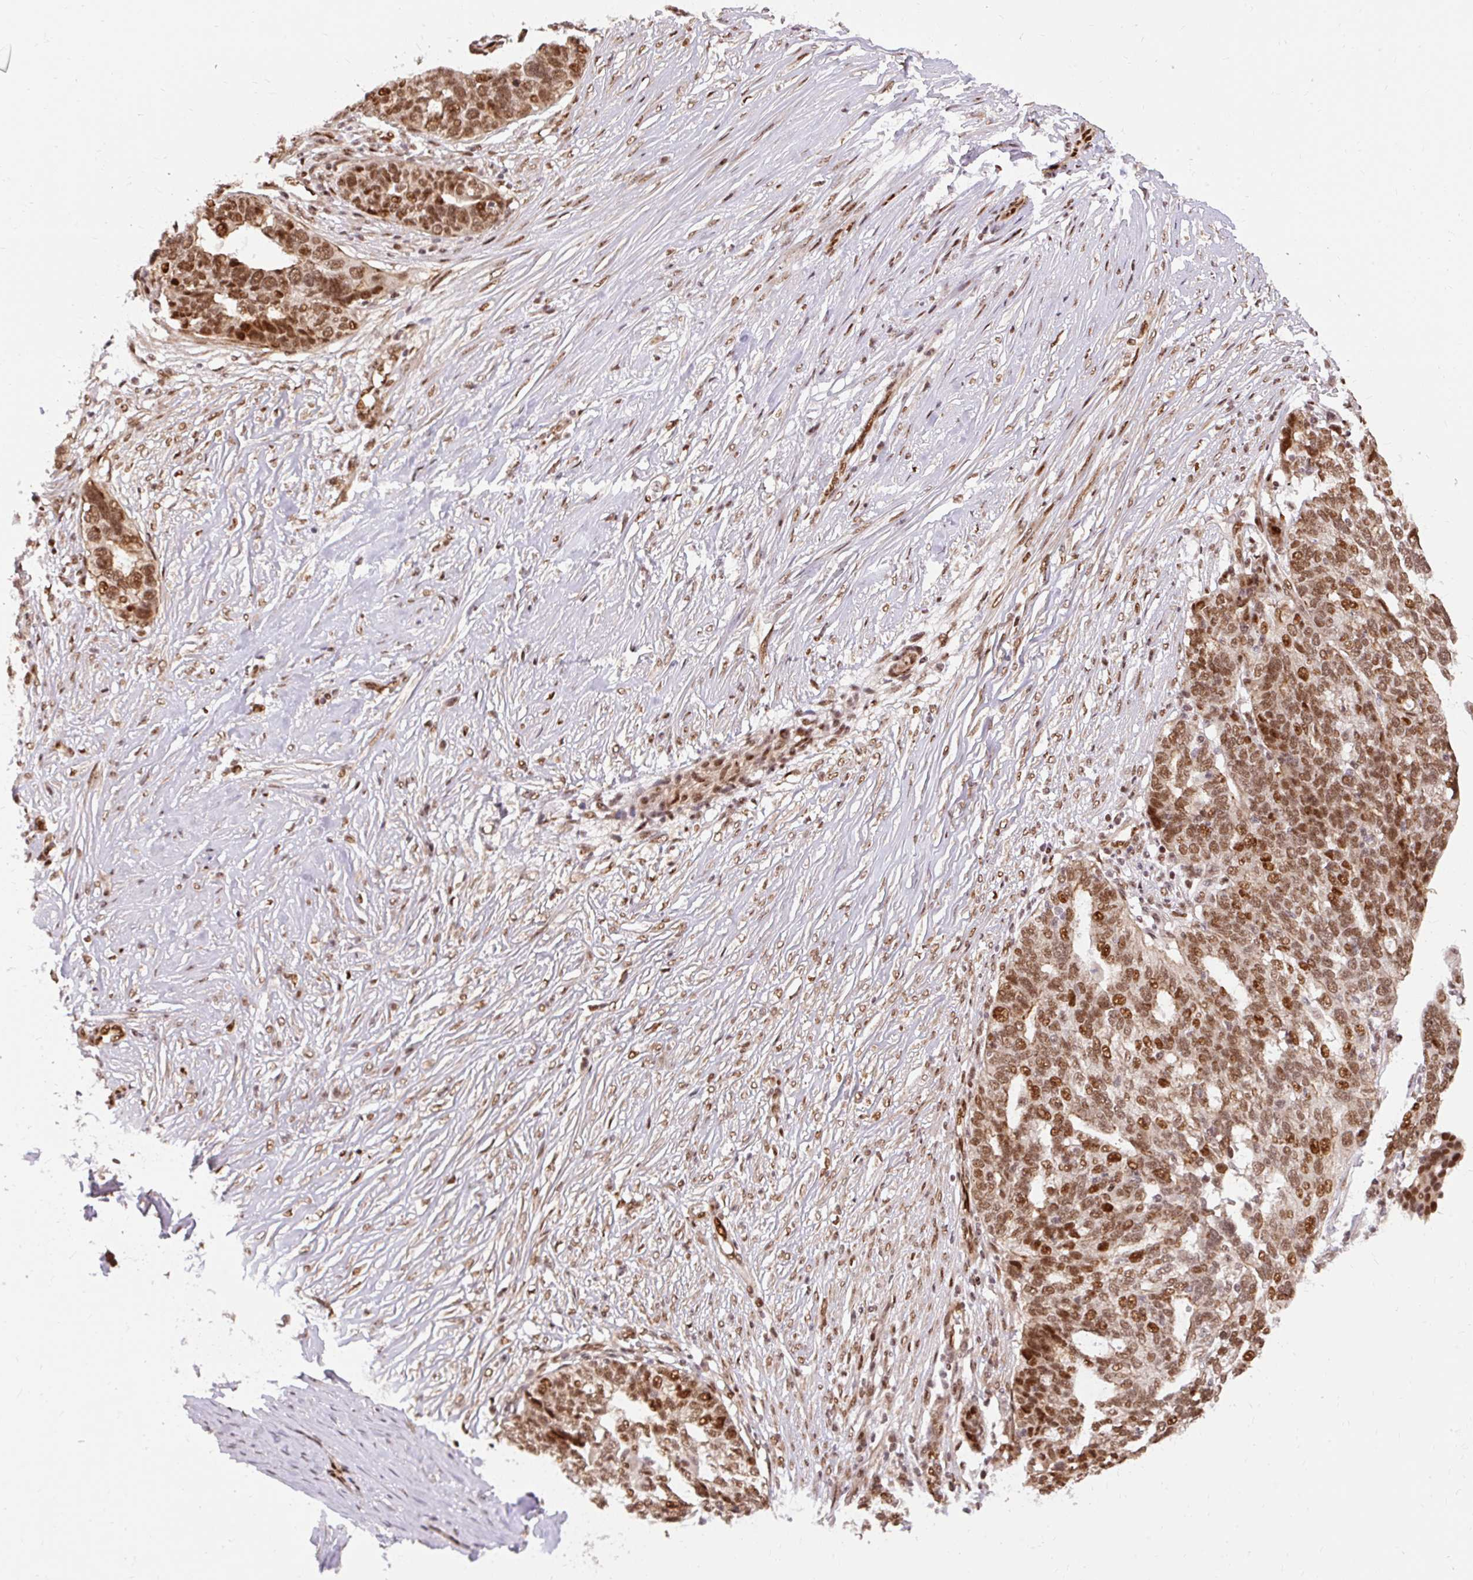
{"staining": {"intensity": "moderate", "quantity": ">75%", "location": "nuclear"}, "tissue": "ovarian cancer", "cell_type": "Tumor cells", "image_type": "cancer", "snomed": [{"axis": "morphology", "description": "Cystadenocarcinoma, serous, NOS"}, {"axis": "topography", "description": "Ovary"}], "caption": "Serous cystadenocarcinoma (ovarian) tissue exhibits moderate nuclear positivity in about >75% of tumor cells (brown staining indicates protein expression, while blue staining denotes nuclei).", "gene": "MECOM", "patient": {"sex": "female", "age": 59}}